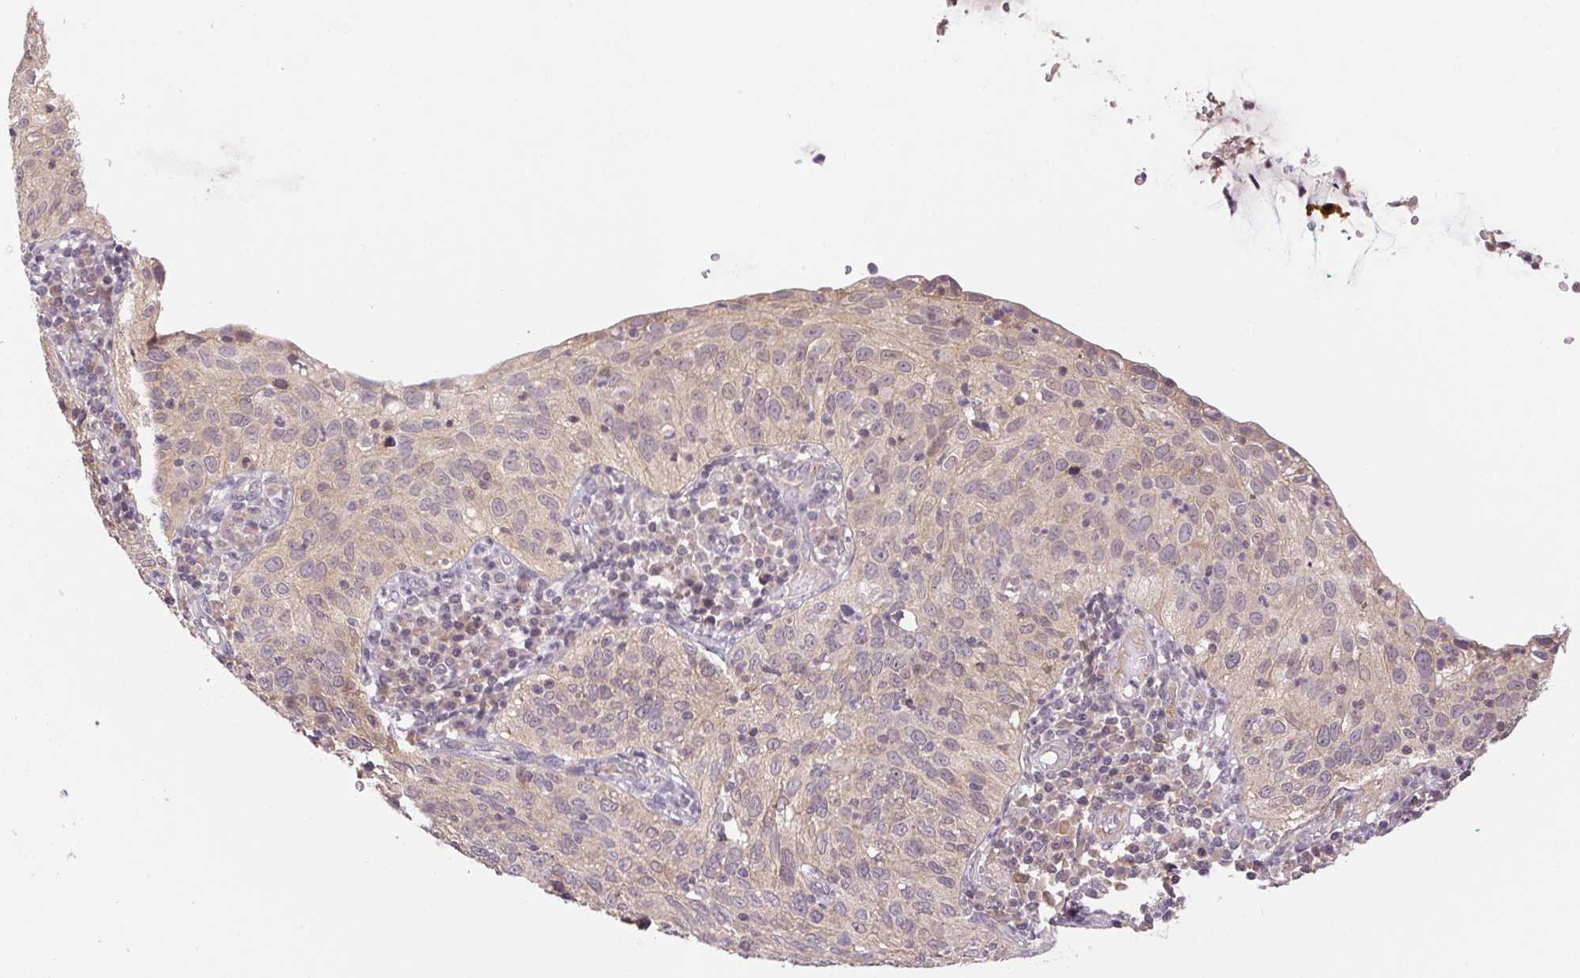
{"staining": {"intensity": "weak", "quantity": "<25%", "location": "cytoplasmic/membranous"}, "tissue": "cervical cancer", "cell_type": "Tumor cells", "image_type": "cancer", "snomed": [{"axis": "morphology", "description": "Squamous cell carcinoma, NOS"}, {"axis": "topography", "description": "Cervix"}], "caption": "Immunohistochemistry of human cervical cancer reveals no staining in tumor cells.", "gene": "BNIP5", "patient": {"sex": "female", "age": 52}}